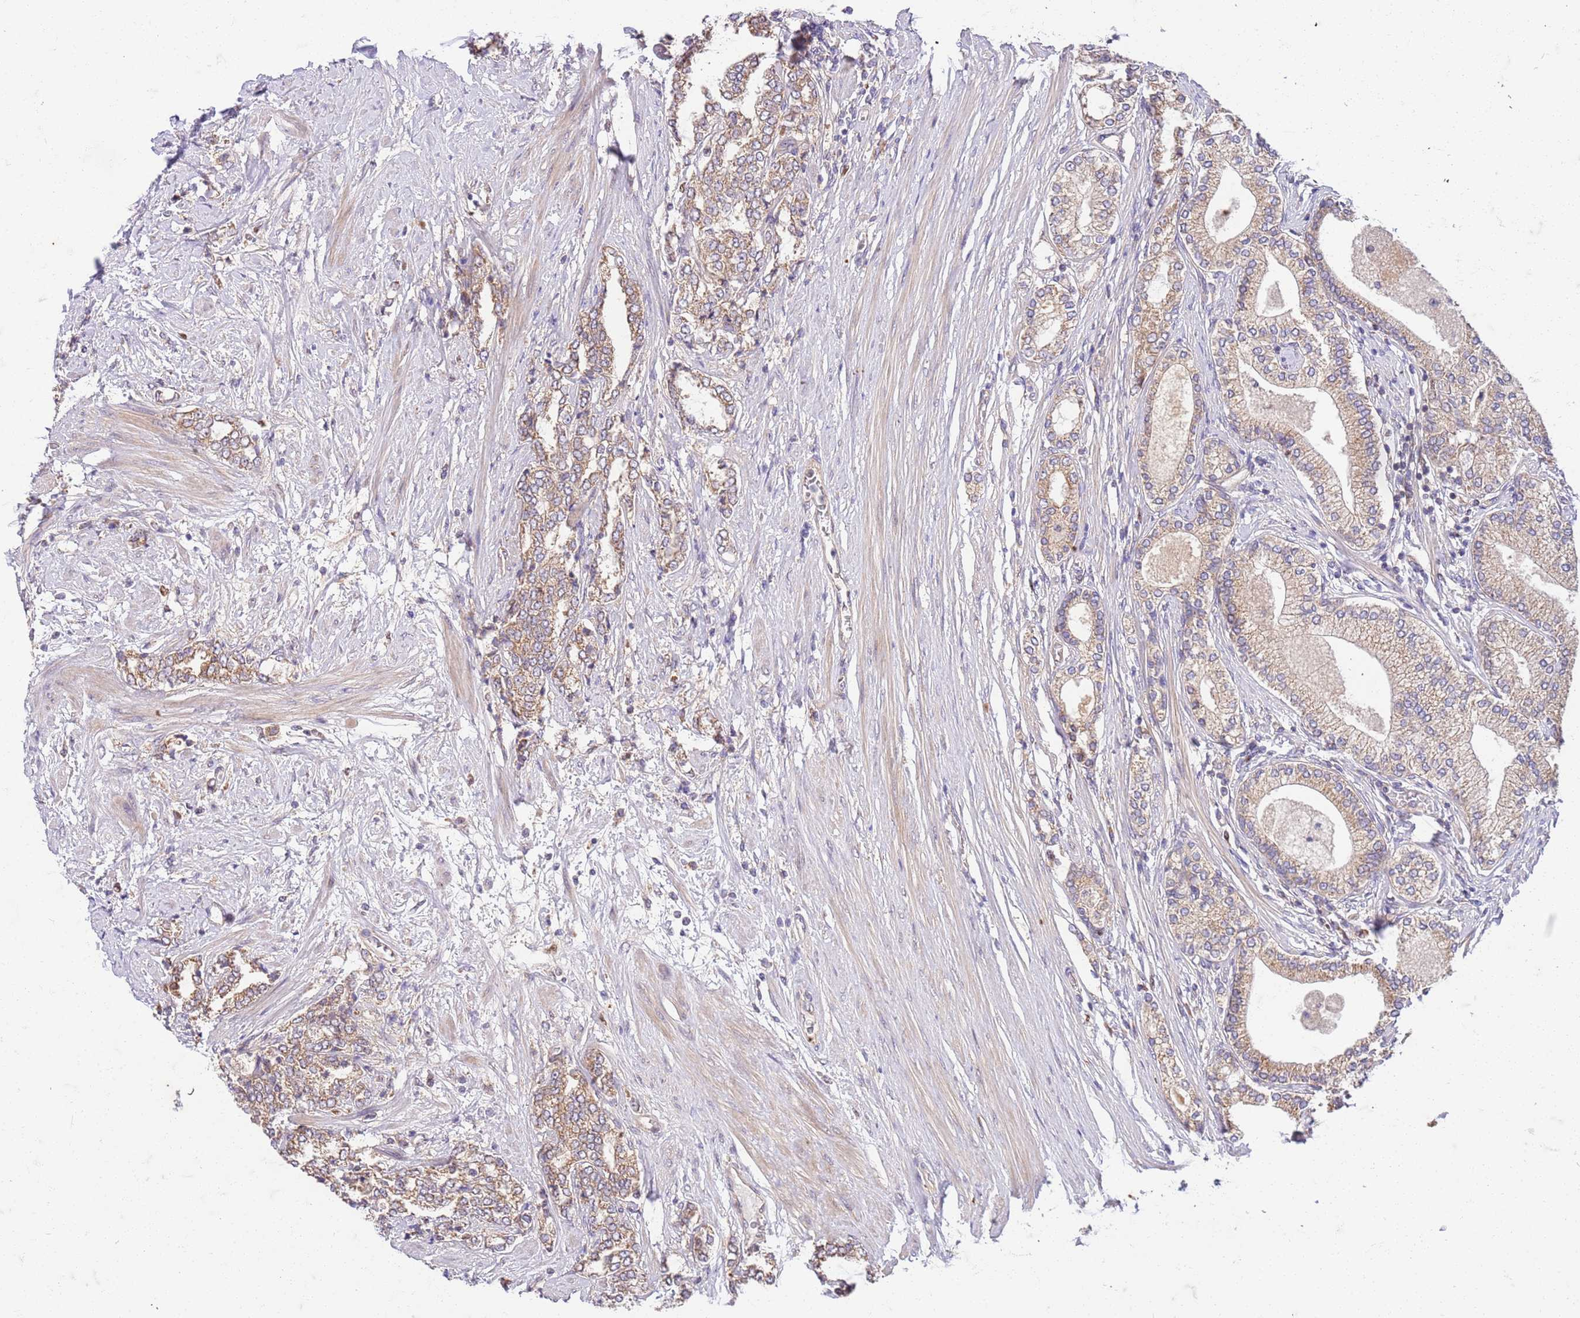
{"staining": {"intensity": "weak", "quantity": ">75%", "location": "cytoplasmic/membranous"}, "tissue": "prostate cancer", "cell_type": "Tumor cells", "image_type": "cancer", "snomed": [{"axis": "morphology", "description": "Adenocarcinoma, High grade"}, {"axis": "topography", "description": "Prostate"}], "caption": "Tumor cells exhibit weak cytoplasmic/membranous staining in about >75% of cells in prostate high-grade adenocarcinoma.", "gene": "OSBP", "patient": {"sex": "male", "age": 64}}